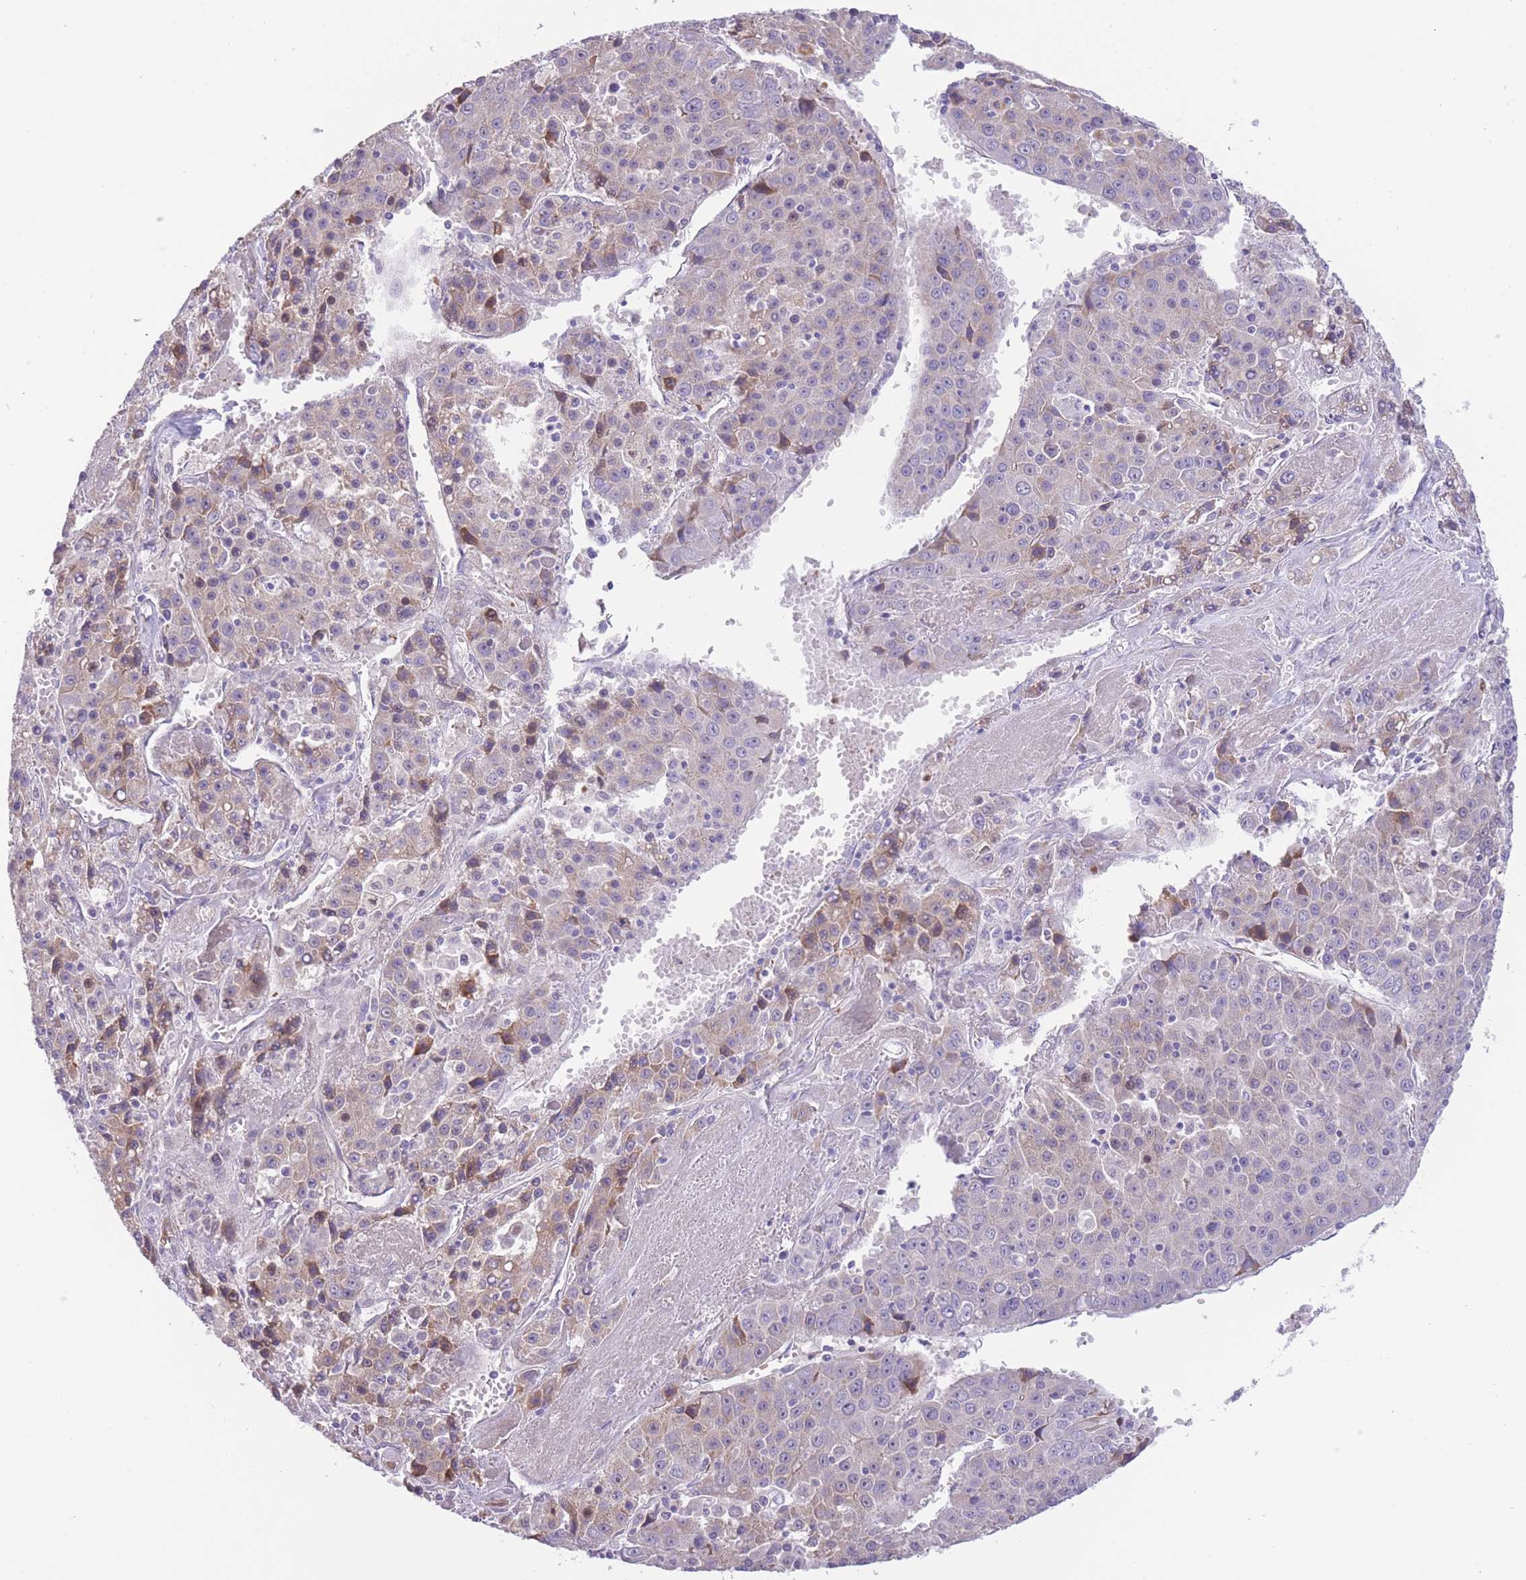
{"staining": {"intensity": "negative", "quantity": "none", "location": "none"}, "tissue": "liver cancer", "cell_type": "Tumor cells", "image_type": "cancer", "snomed": [{"axis": "morphology", "description": "Carcinoma, Hepatocellular, NOS"}, {"axis": "topography", "description": "Liver"}], "caption": "Tumor cells are negative for protein expression in human liver hepatocellular carcinoma.", "gene": "IMPG1", "patient": {"sex": "female", "age": 53}}